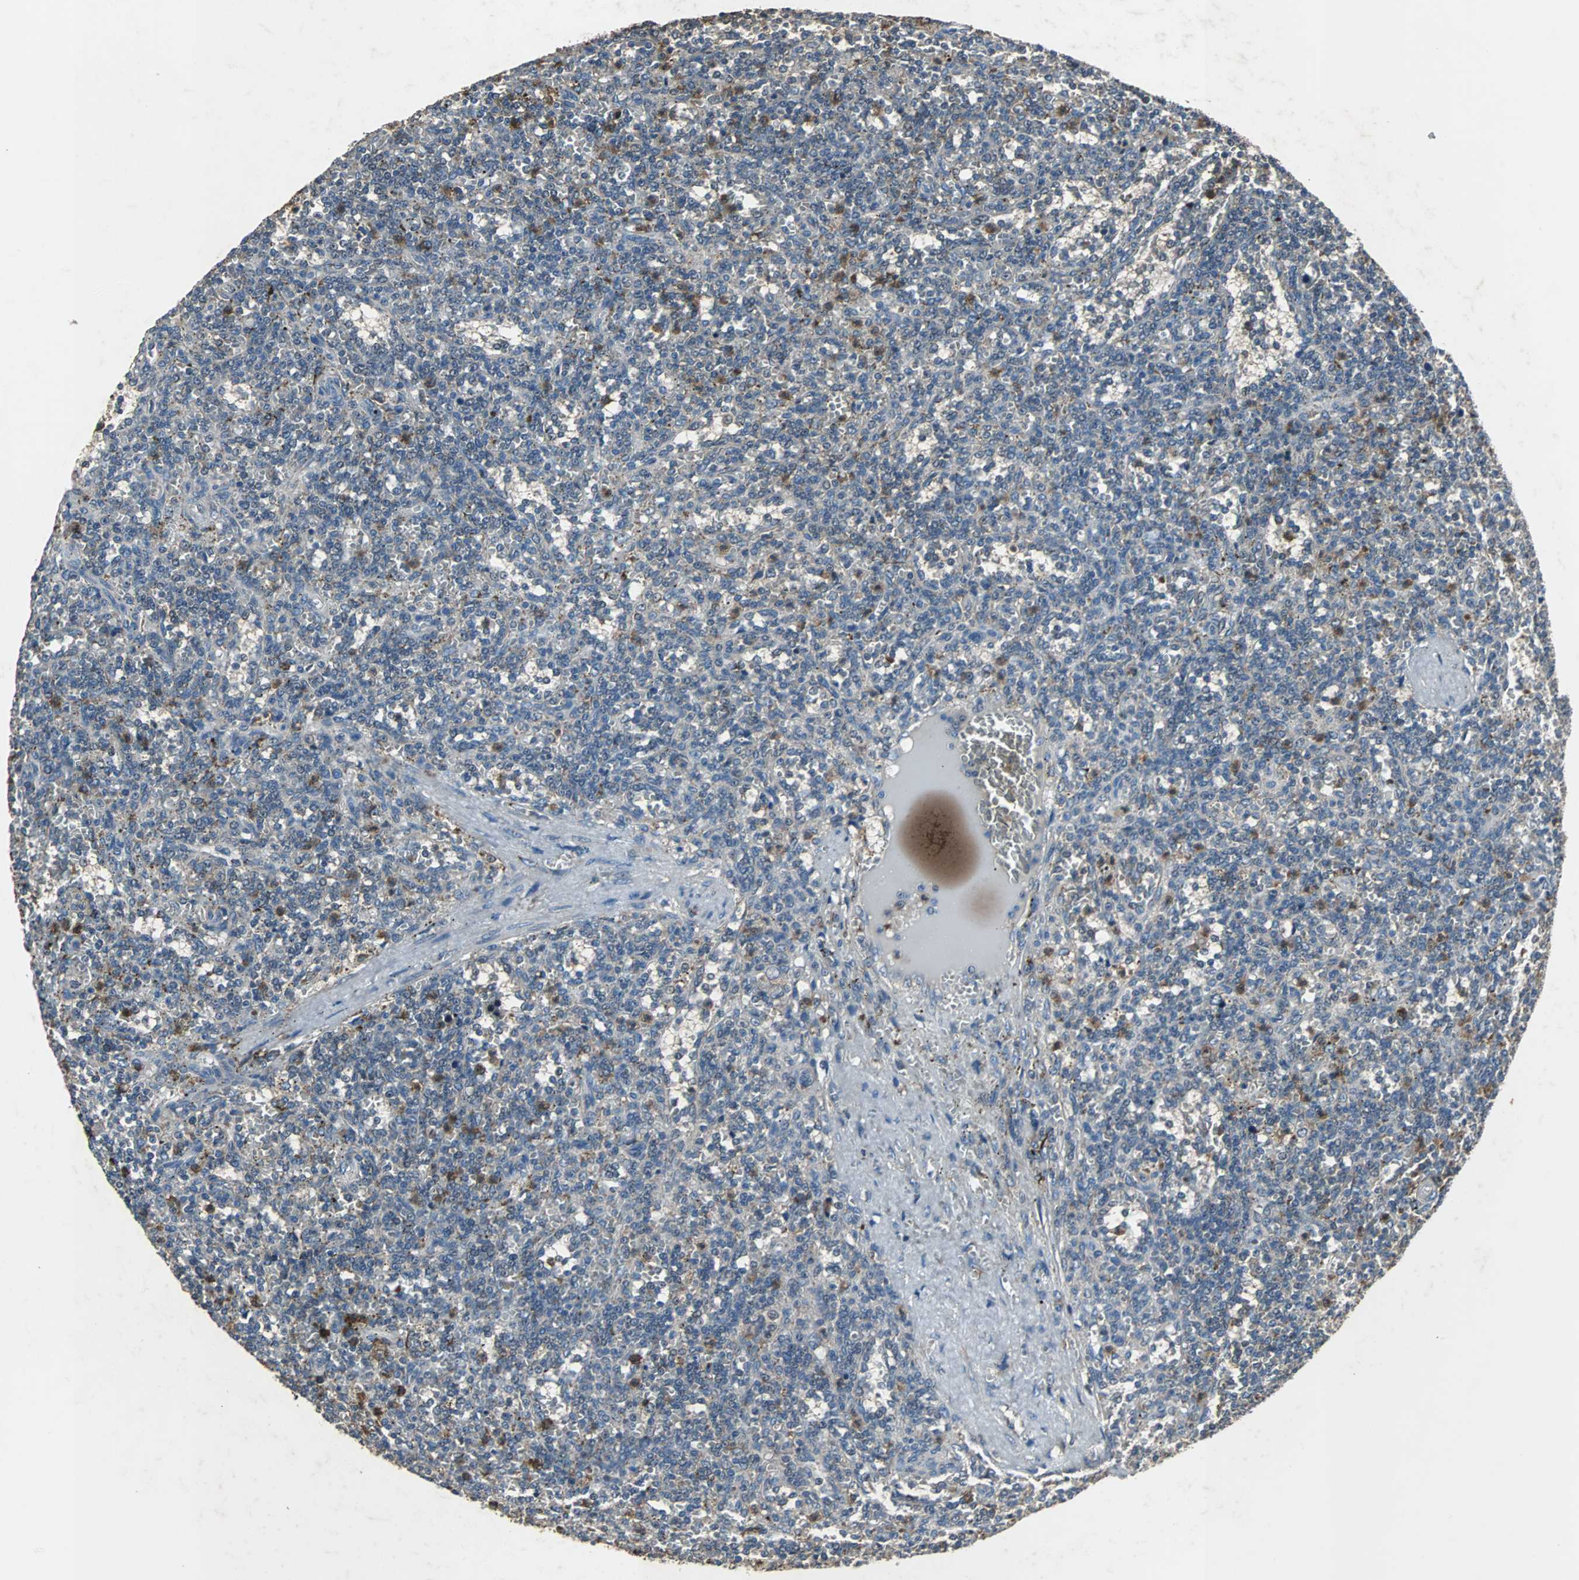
{"staining": {"intensity": "negative", "quantity": "none", "location": "none"}, "tissue": "lymphoma", "cell_type": "Tumor cells", "image_type": "cancer", "snomed": [{"axis": "morphology", "description": "Malignant lymphoma, non-Hodgkin's type, Low grade"}, {"axis": "topography", "description": "Spleen"}], "caption": "Immunohistochemistry (IHC) of lymphoma exhibits no positivity in tumor cells. The staining is performed using DAB (3,3'-diaminobenzidine) brown chromogen with nuclei counter-stained in using hematoxylin.", "gene": "SOS1", "patient": {"sex": "male", "age": 73}}